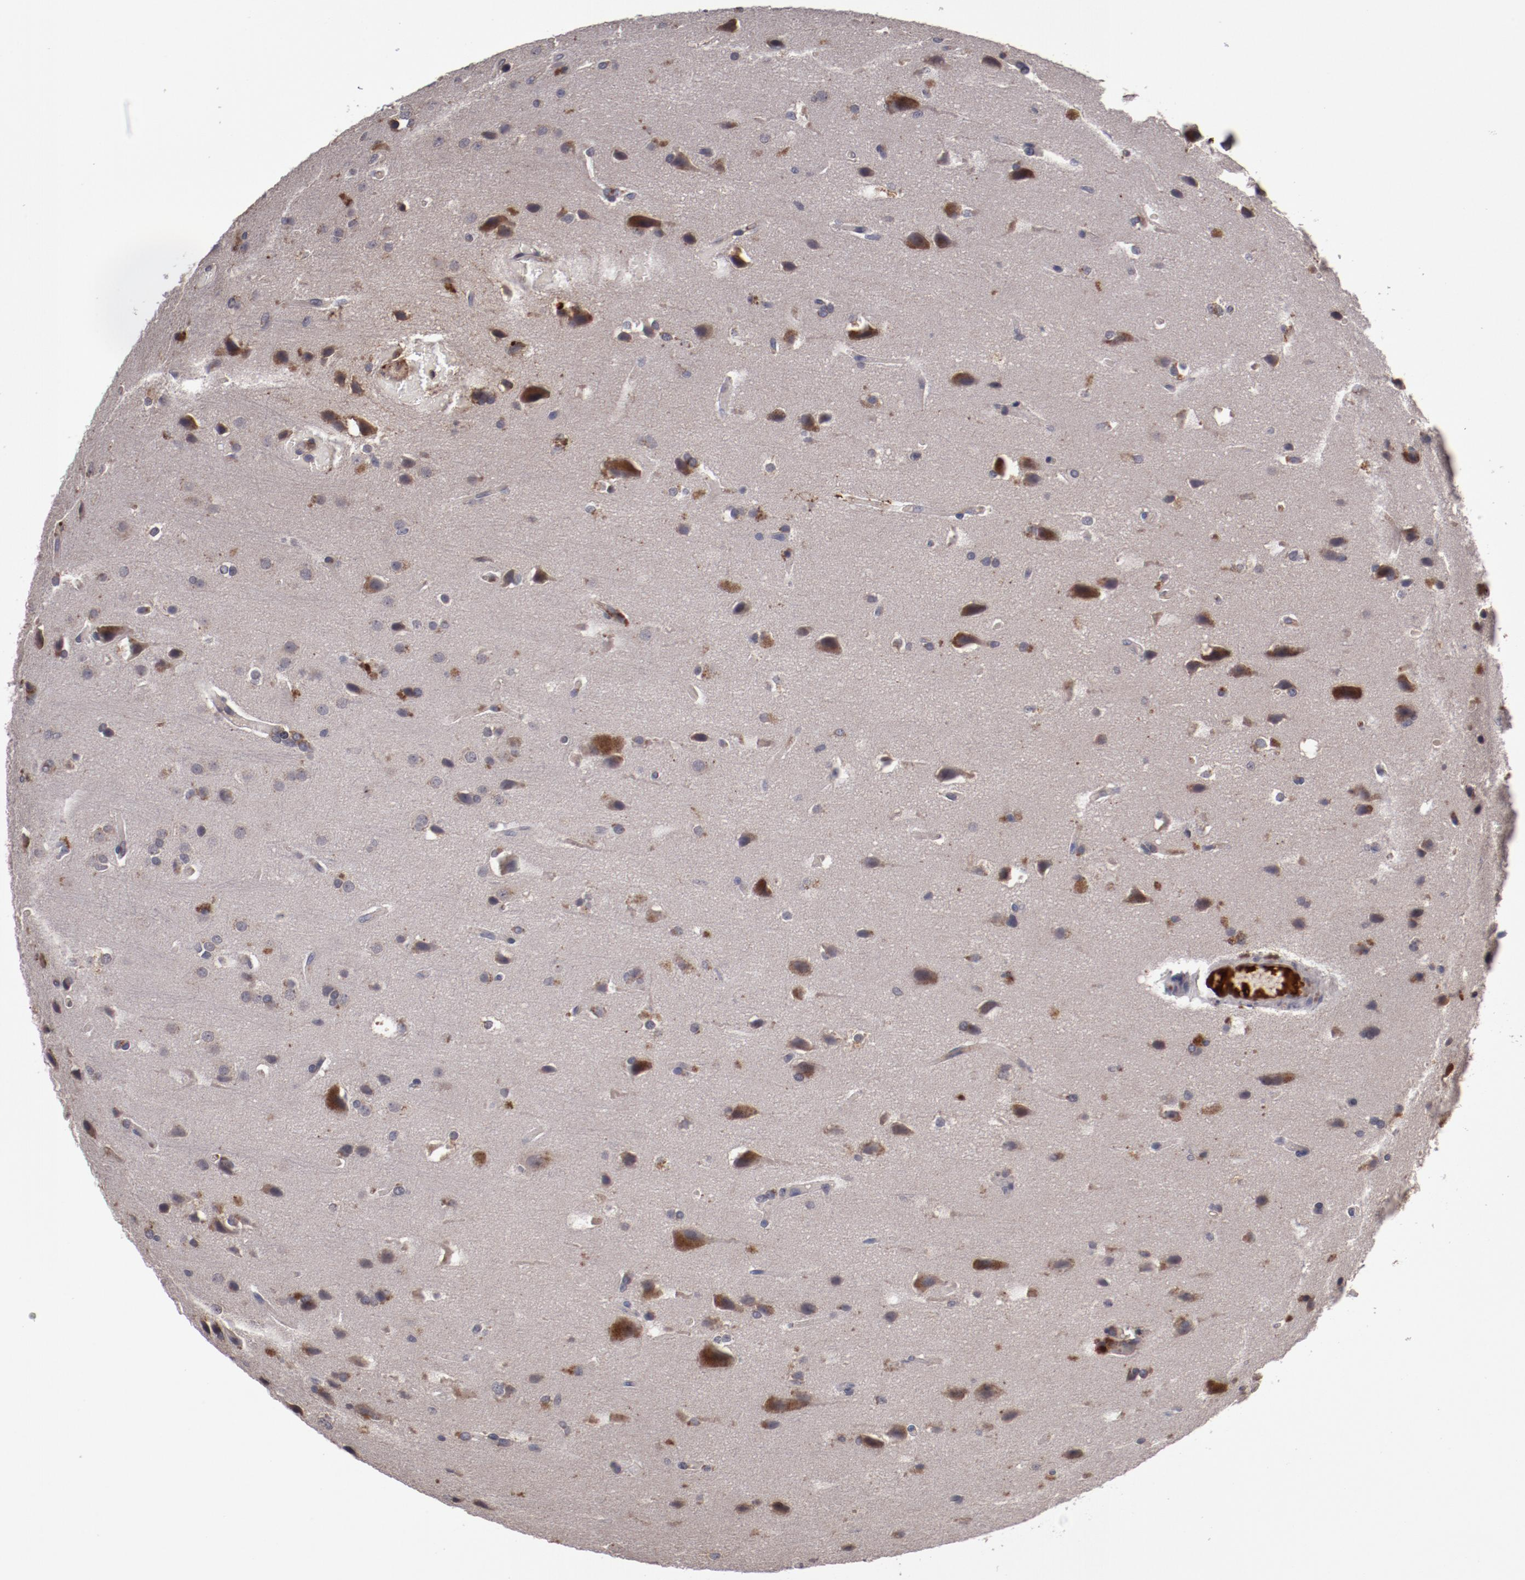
{"staining": {"intensity": "strong", "quantity": "25%-75%", "location": "cytoplasmic/membranous"}, "tissue": "glioma", "cell_type": "Tumor cells", "image_type": "cancer", "snomed": [{"axis": "morphology", "description": "Glioma, malignant, Low grade"}, {"axis": "topography", "description": "Cerebral cortex"}], "caption": "A micrograph showing strong cytoplasmic/membranous expression in about 25%-75% of tumor cells in glioma, as visualized by brown immunohistochemical staining.", "gene": "CP", "patient": {"sex": "female", "age": 47}}